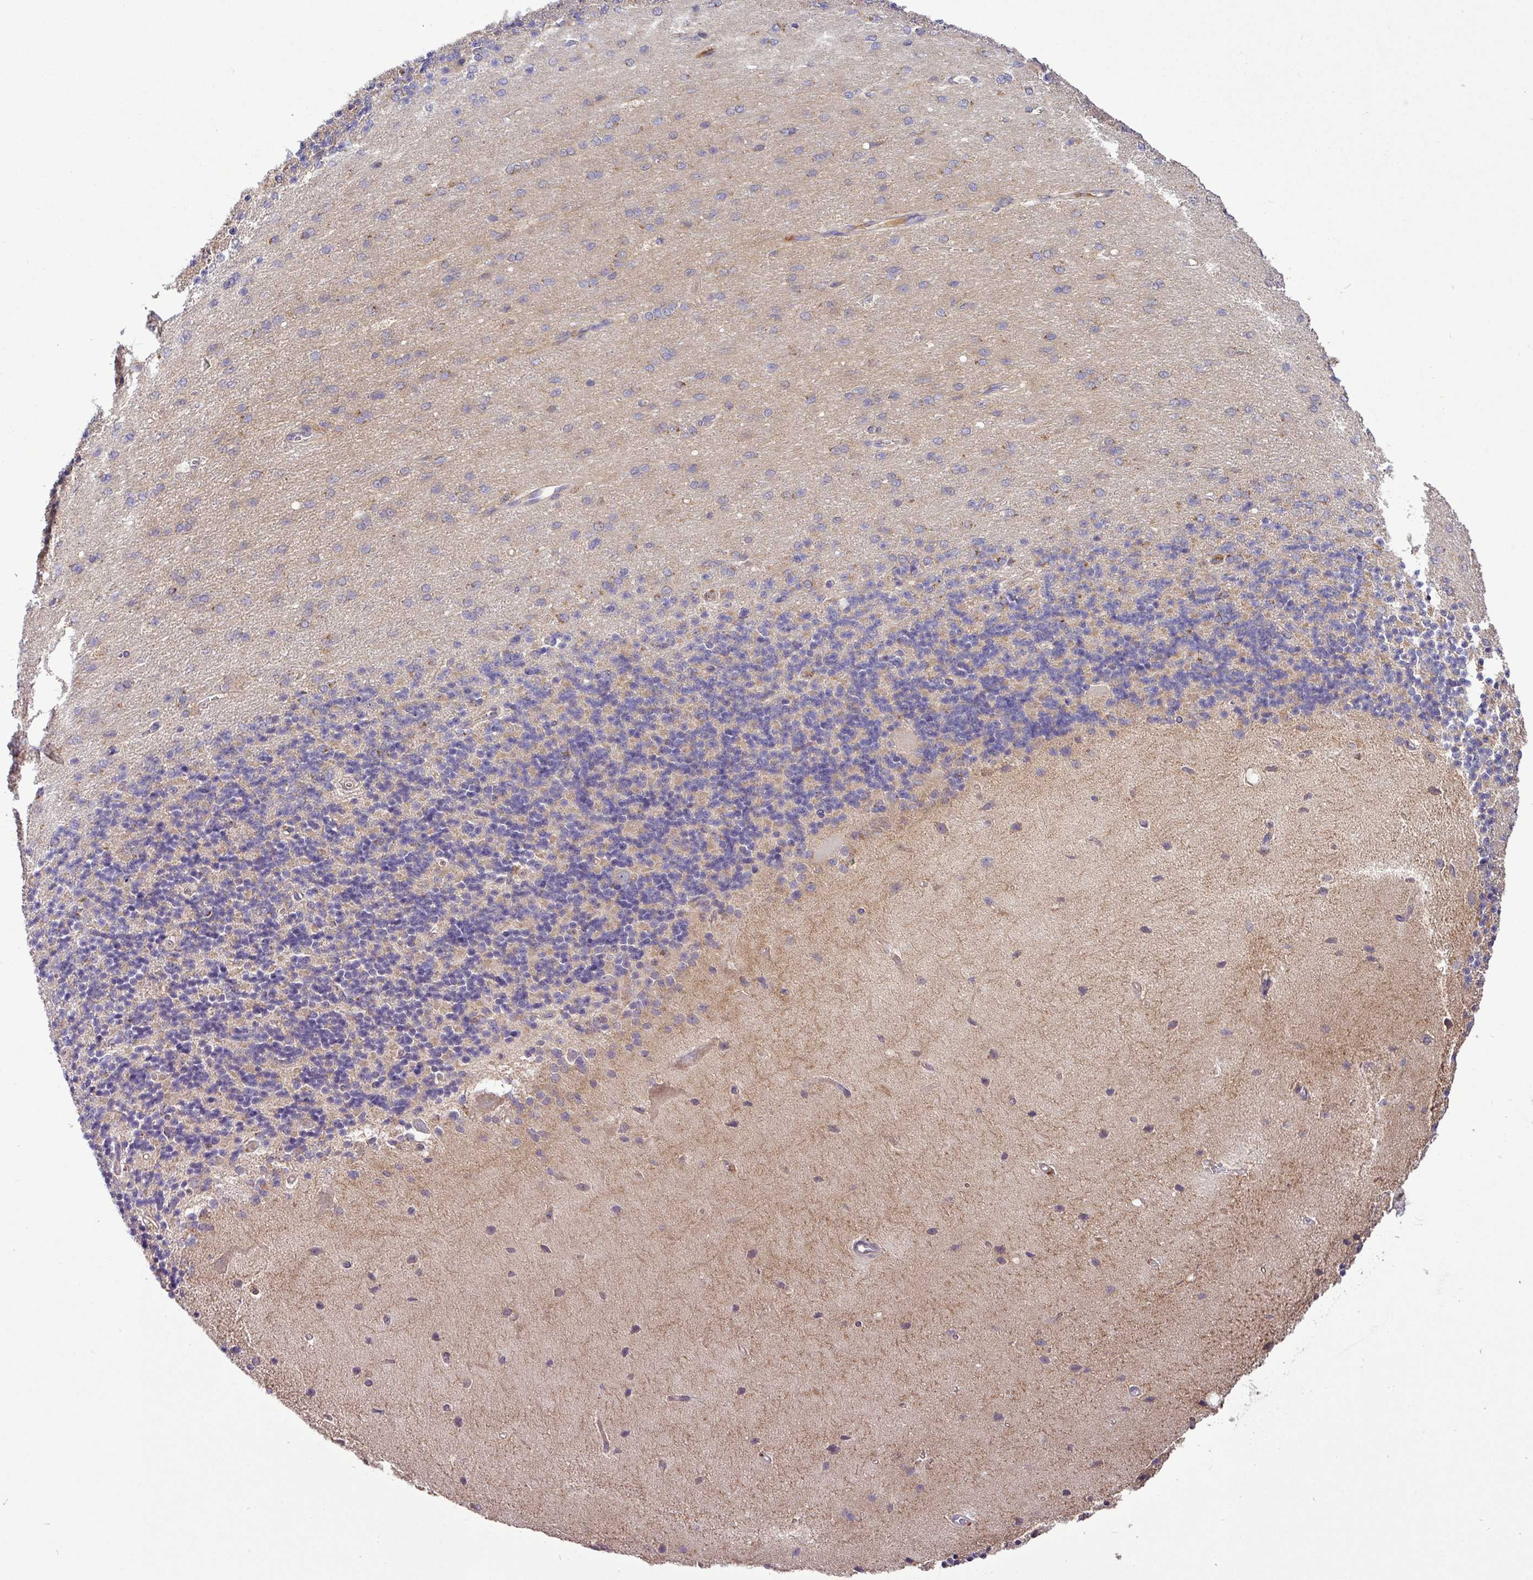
{"staining": {"intensity": "weak", "quantity": "25%-75%", "location": "cytoplasmic/membranous"}, "tissue": "cerebellum", "cell_type": "Cells in granular layer", "image_type": "normal", "snomed": [{"axis": "morphology", "description": "Normal tissue, NOS"}, {"axis": "topography", "description": "Cerebellum"}], "caption": "Cerebellum stained with a brown dye shows weak cytoplasmic/membranous positive positivity in about 25%-75% of cells in granular layer.", "gene": "XIAP", "patient": {"sex": "female", "age": 29}}